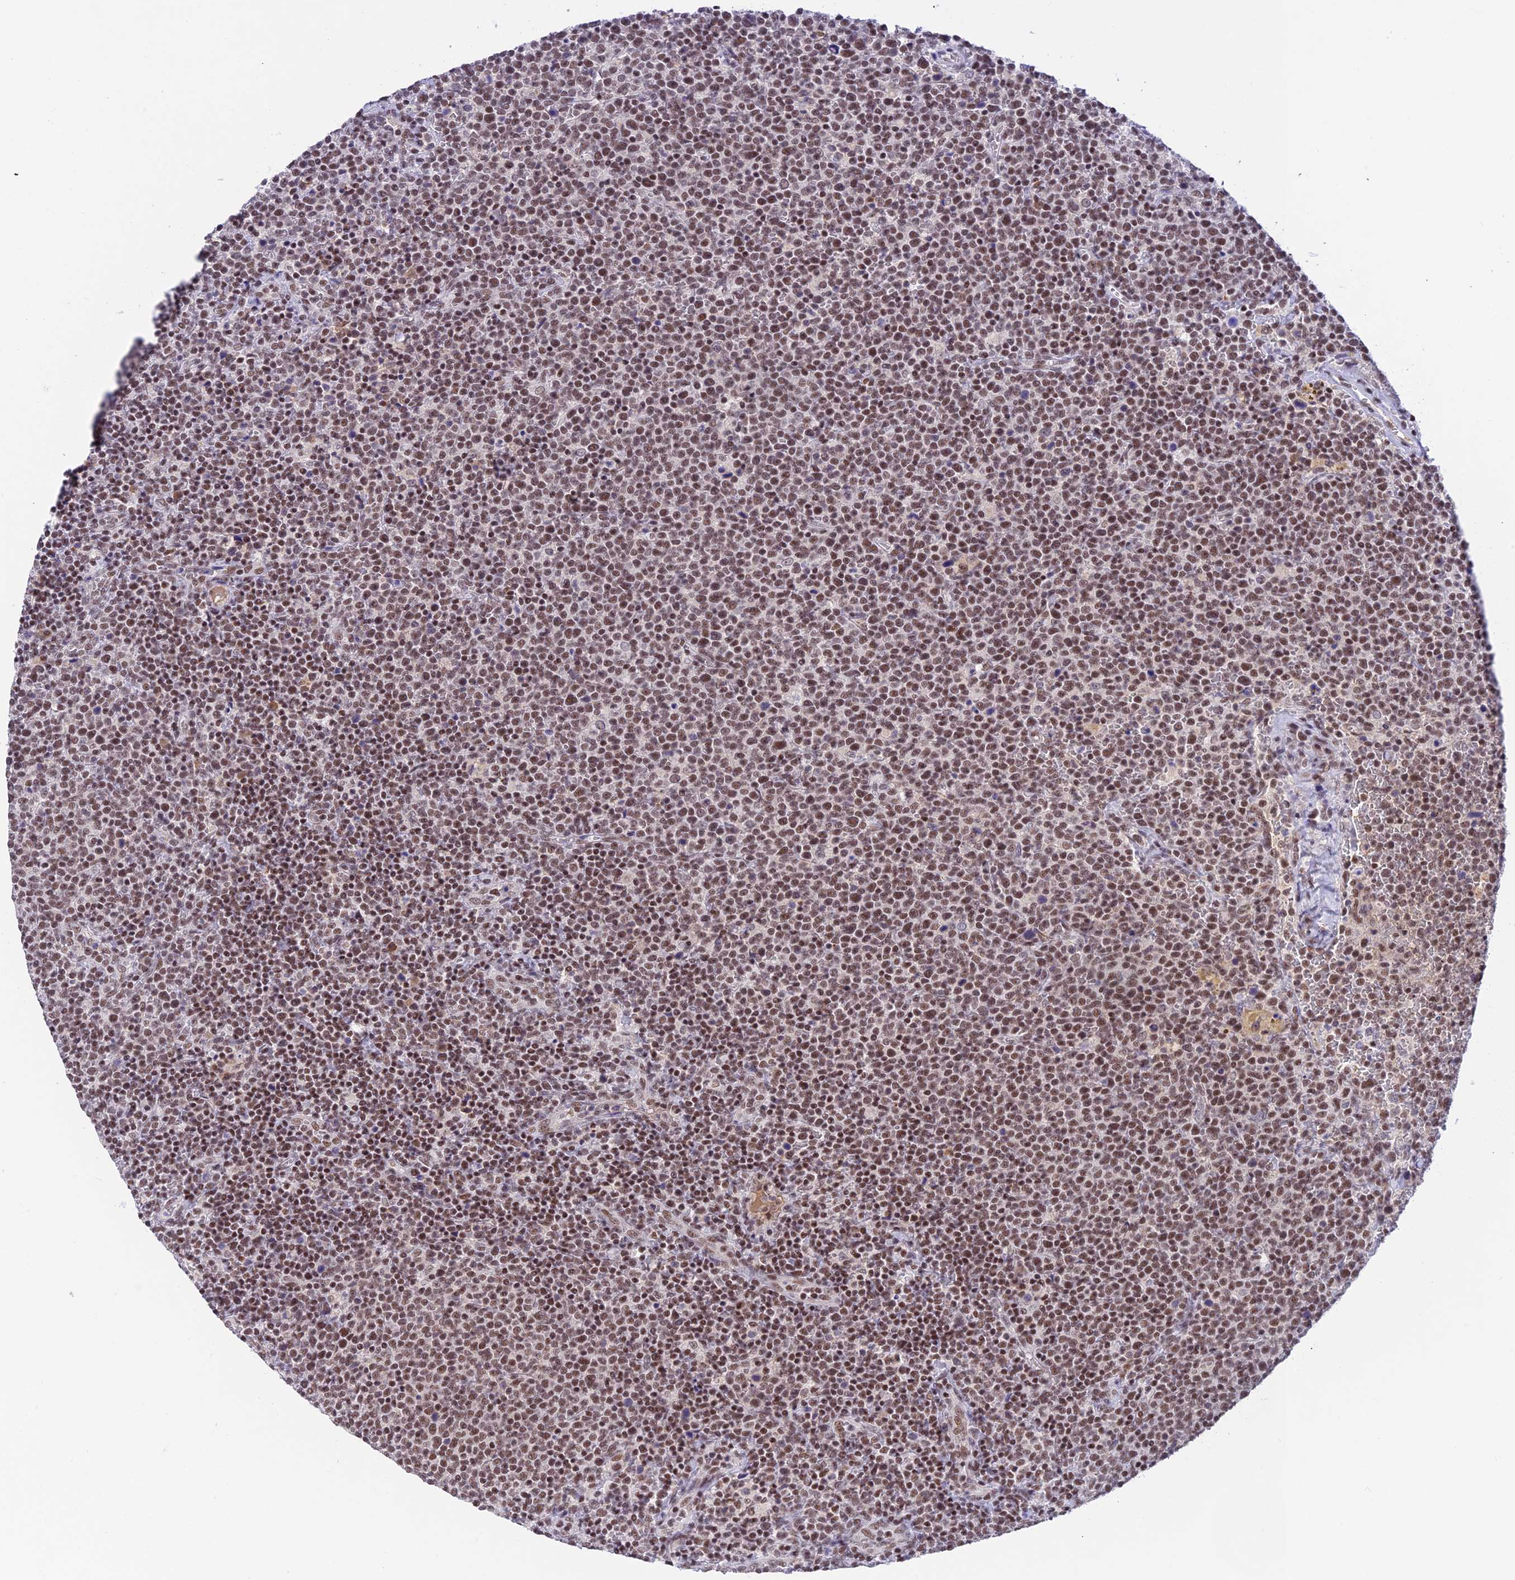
{"staining": {"intensity": "moderate", "quantity": "<25%", "location": "nuclear"}, "tissue": "lymphoma", "cell_type": "Tumor cells", "image_type": "cancer", "snomed": [{"axis": "morphology", "description": "Malignant lymphoma, non-Hodgkin's type, High grade"}, {"axis": "topography", "description": "Lymph node"}], "caption": "DAB immunohistochemical staining of human lymphoma shows moderate nuclear protein staining in approximately <25% of tumor cells.", "gene": "THAP11", "patient": {"sex": "male", "age": 61}}